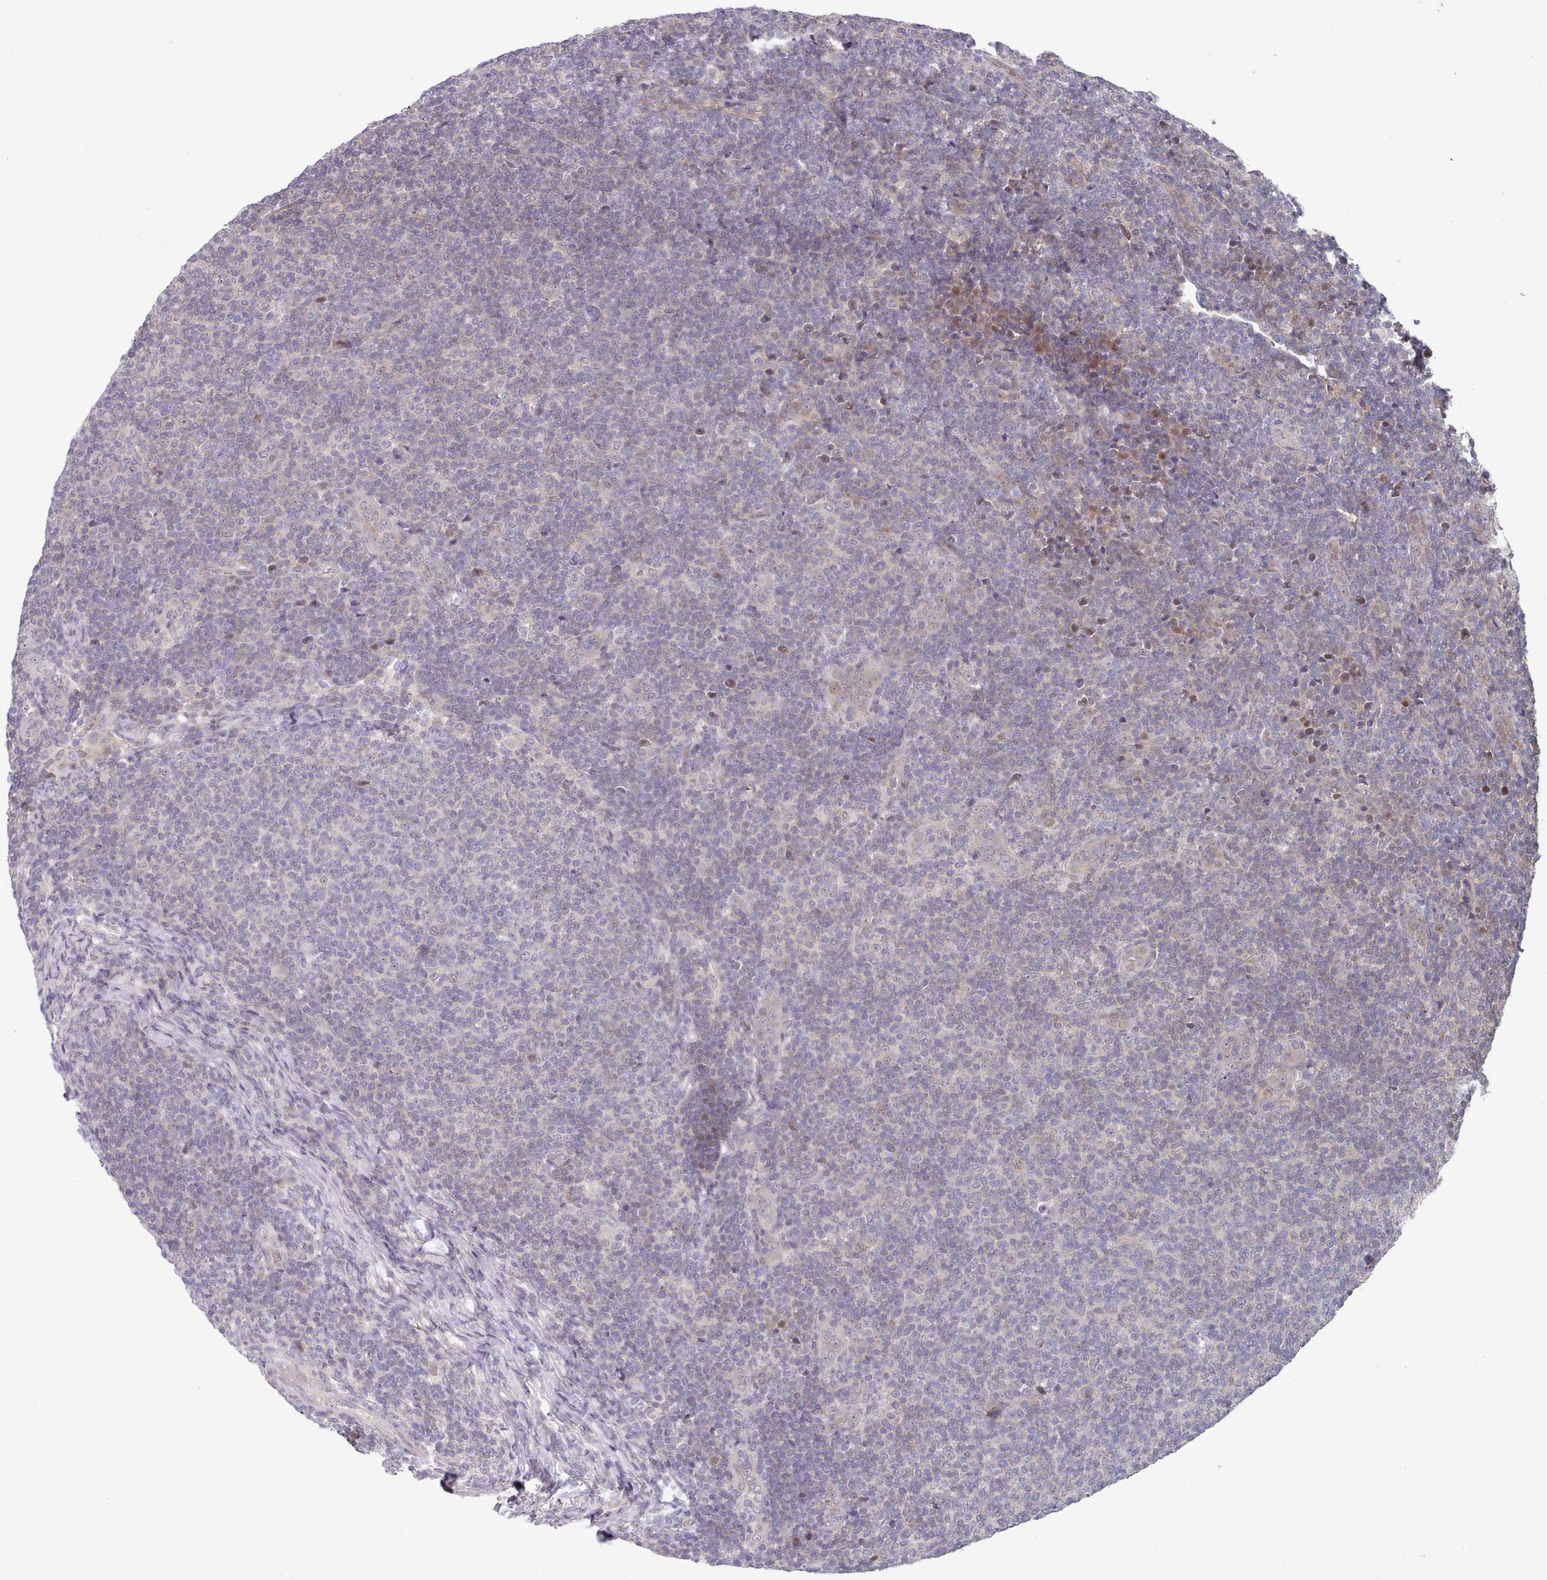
{"staining": {"intensity": "negative", "quantity": "none", "location": "none"}, "tissue": "lymphoma", "cell_type": "Tumor cells", "image_type": "cancer", "snomed": [{"axis": "morphology", "description": "Malignant lymphoma, non-Hodgkin's type, Low grade"}, {"axis": "topography", "description": "Lymph node"}], "caption": "A histopathology image of human lymphoma is negative for staining in tumor cells.", "gene": "CLNS1A", "patient": {"sex": "male", "age": 66}}